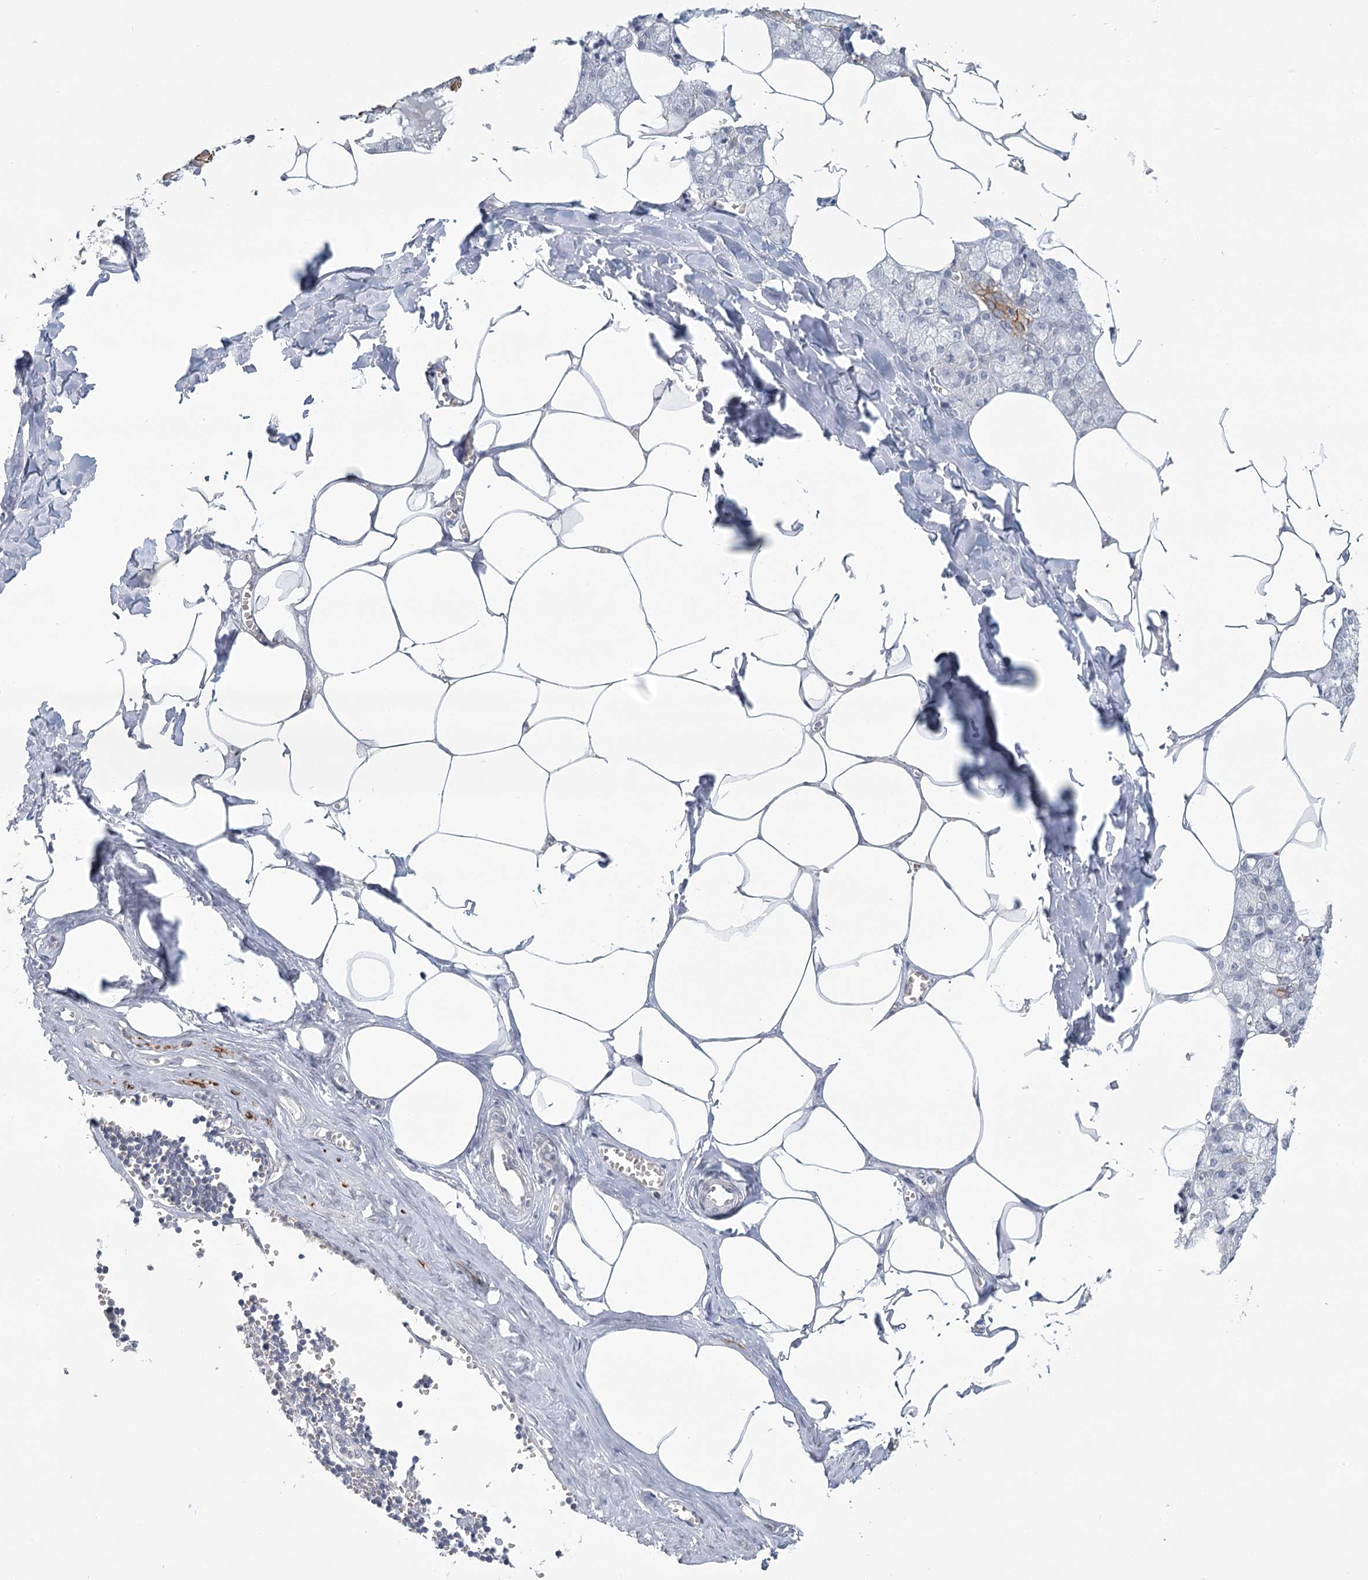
{"staining": {"intensity": "moderate", "quantity": "<25%", "location": "cytoplasmic/membranous"}, "tissue": "salivary gland", "cell_type": "Glandular cells", "image_type": "normal", "snomed": [{"axis": "morphology", "description": "Normal tissue, NOS"}, {"axis": "topography", "description": "Salivary gland"}], "caption": "The immunohistochemical stain labels moderate cytoplasmic/membranous expression in glandular cells of benign salivary gland.", "gene": "TMEM70", "patient": {"sex": "male", "age": 62}}